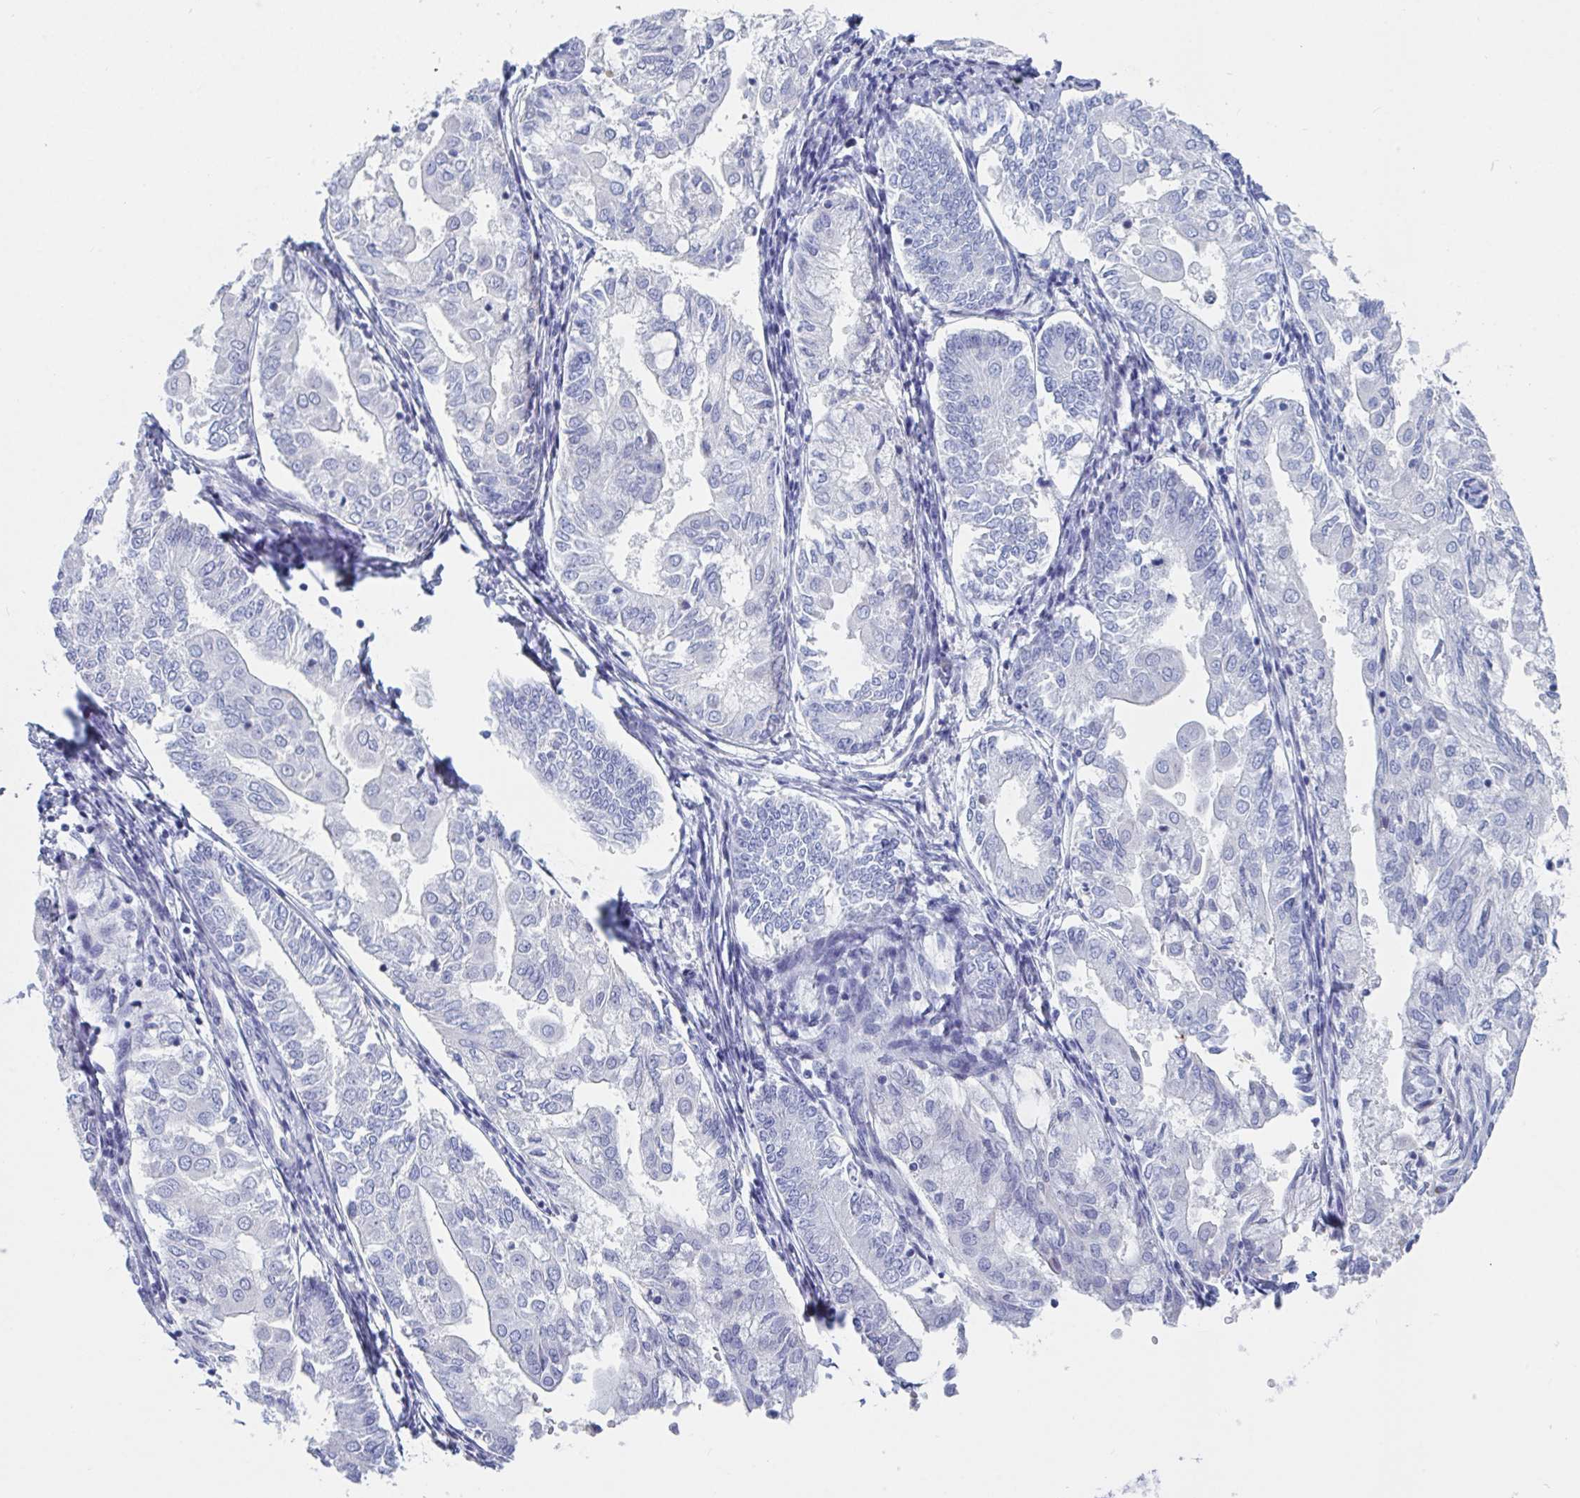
{"staining": {"intensity": "negative", "quantity": "none", "location": "none"}, "tissue": "endometrial cancer", "cell_type": "Tumor cells", "image_type": "cancer", "snomed": [{"axis": "morphology", "description": "Adenocarcinoma, NOS"}, {"axis": "topography", "description": "Endometrium"}], "caption": "A high-resolution histopathology image shows IHC staining of adenocarcinoma (endometrial), which exhibits no significant staining in tumor cells.", "gene": "DPEP3", "patient": {"sex": "female", "age": 68}}